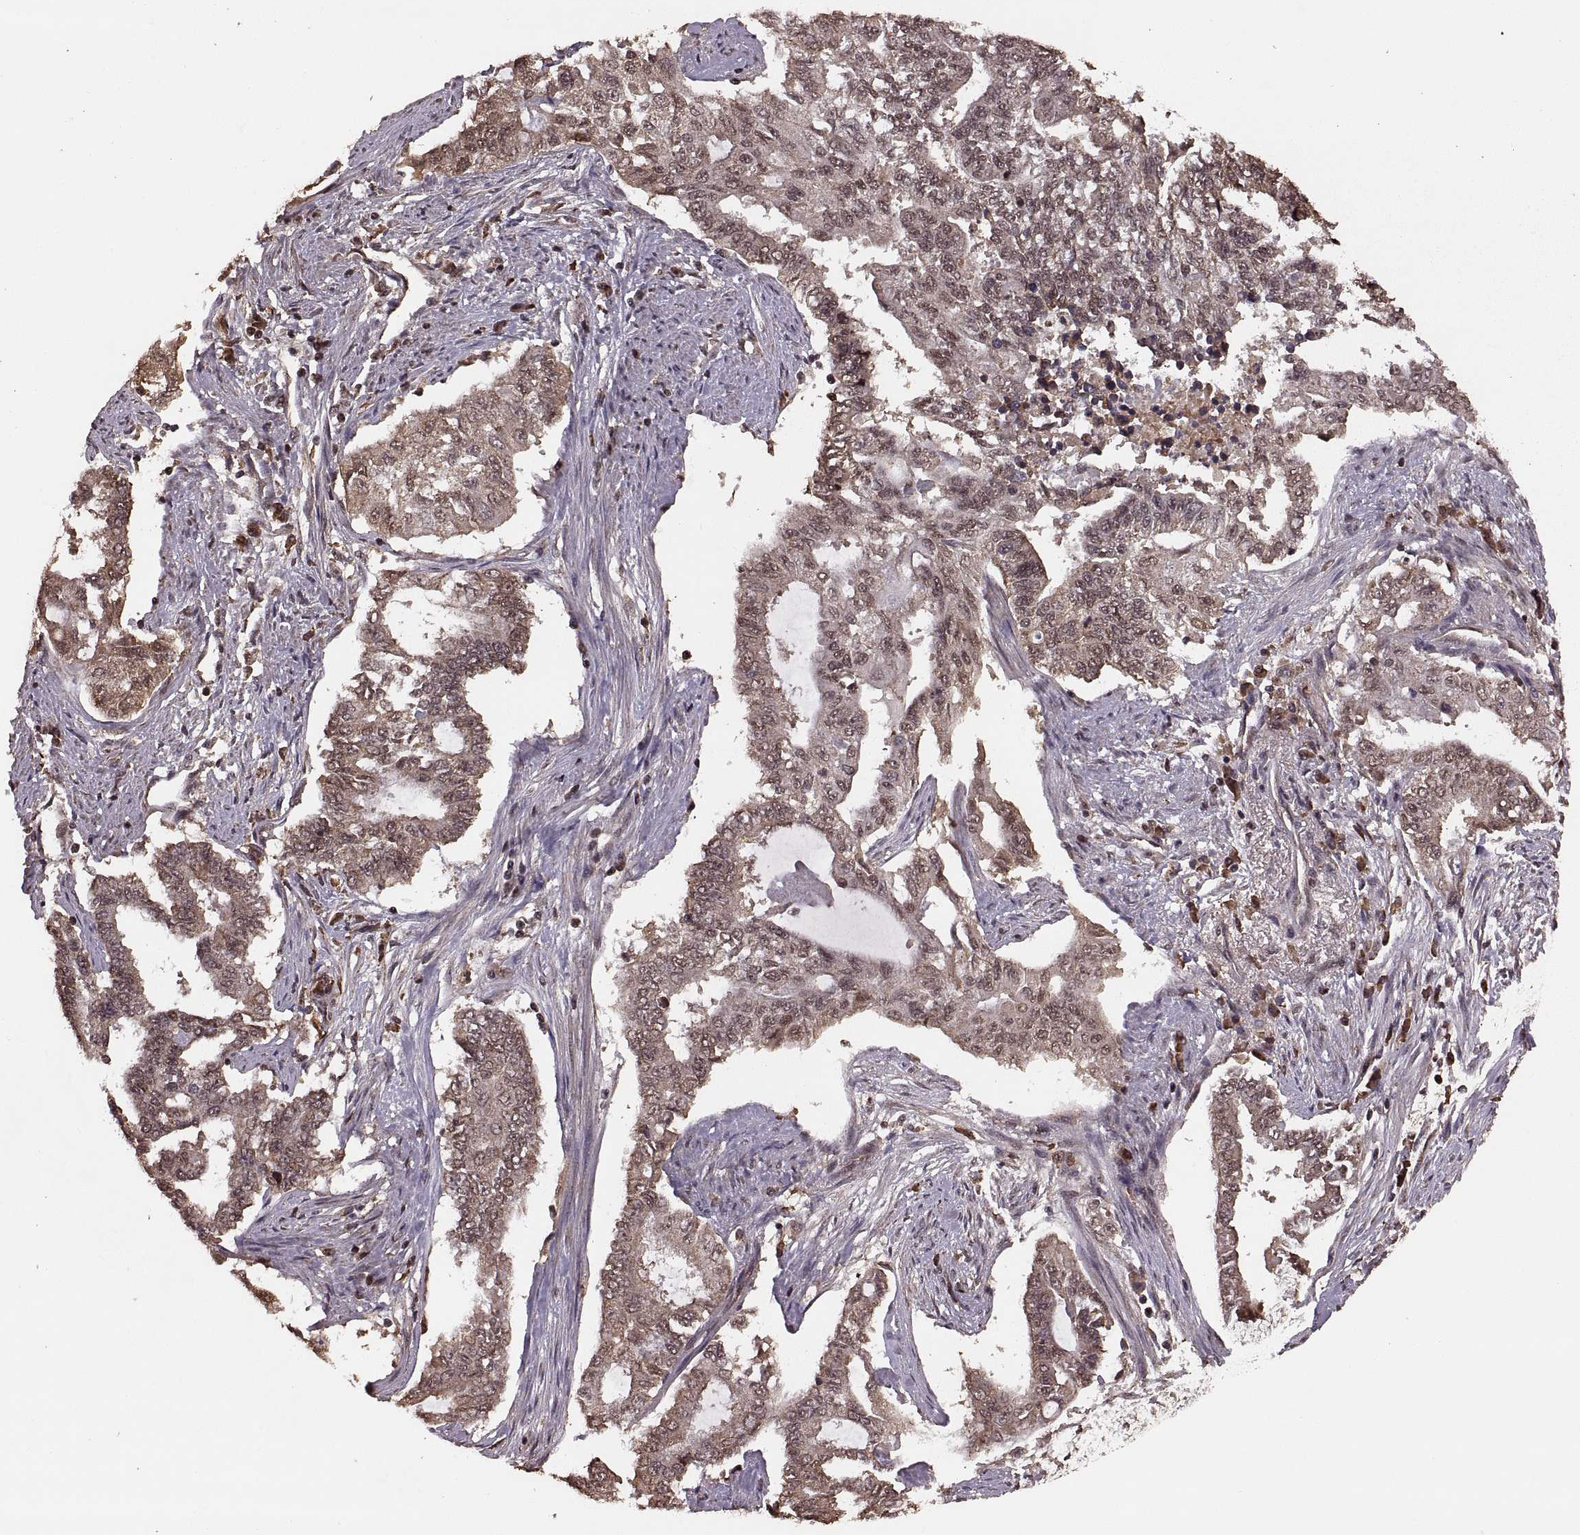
{"staining": {"intensity": "moderate", "quantity": "25%-75%", "location": "cytoplasmic/membranous"}, "tissue": "endometrial cancer", "cell_type": "Tumor cells", "image_type": "cancer", "snomed": [{"axis": "morphology", "description": "Adenocarcinoma, NOS"}, {"axis": "topography", "description": "Uterus"}], "caption": "Approximately 25%-75% of tumor cells in endometrial adenocarcinoma show moderate cytoplasmic/membranous protein staining as visualized by brown immunohistochemical staining.", "gene": "RFT1", "patient": {"sex": "female", "age": 59}}